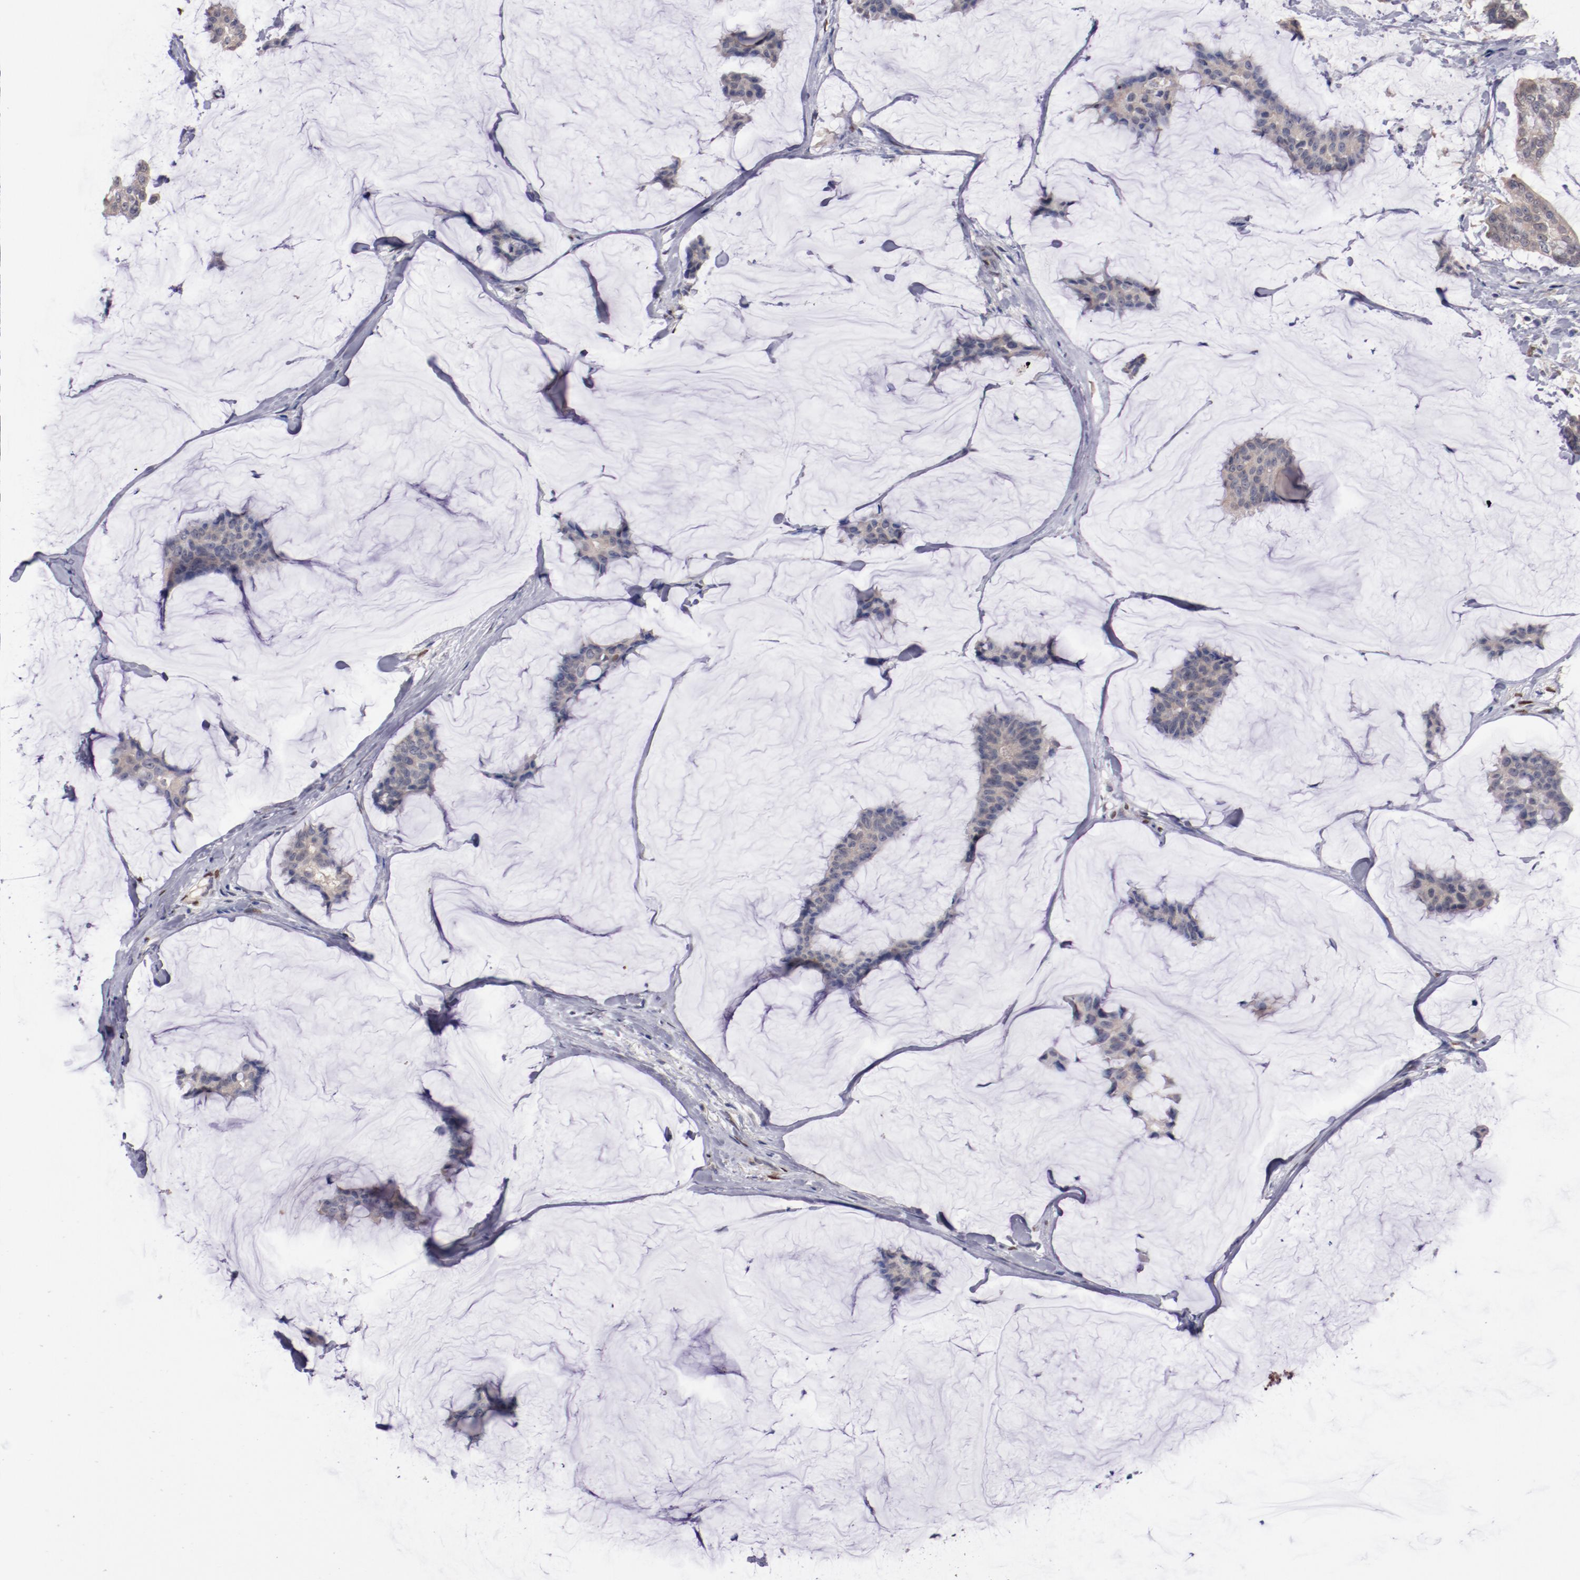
{"staining": {"intensity": "weak", "quantity": ">75%", "location": "cytoplasmic/membranous"}, "tissue": "breast cancer", "cell_type": "Tumor cells", "image_type": "cancer", "snomed": [{"axis": "morphology", "description": "Duct carcinoma"}, {"axis": "topography", "description": "Breast"}], "caption": "IHC micrograph of neoplastic tissue: breast intraductal carcinoma stained using IHC shows low levels of weak protein expression localized specifically in the cytoplasmic/membranous of tumor cells, appearing as a cytoplasmic/membranous brown color.", "gene": "FAM81A", "patient": {"sex": "female", "age": 93}}